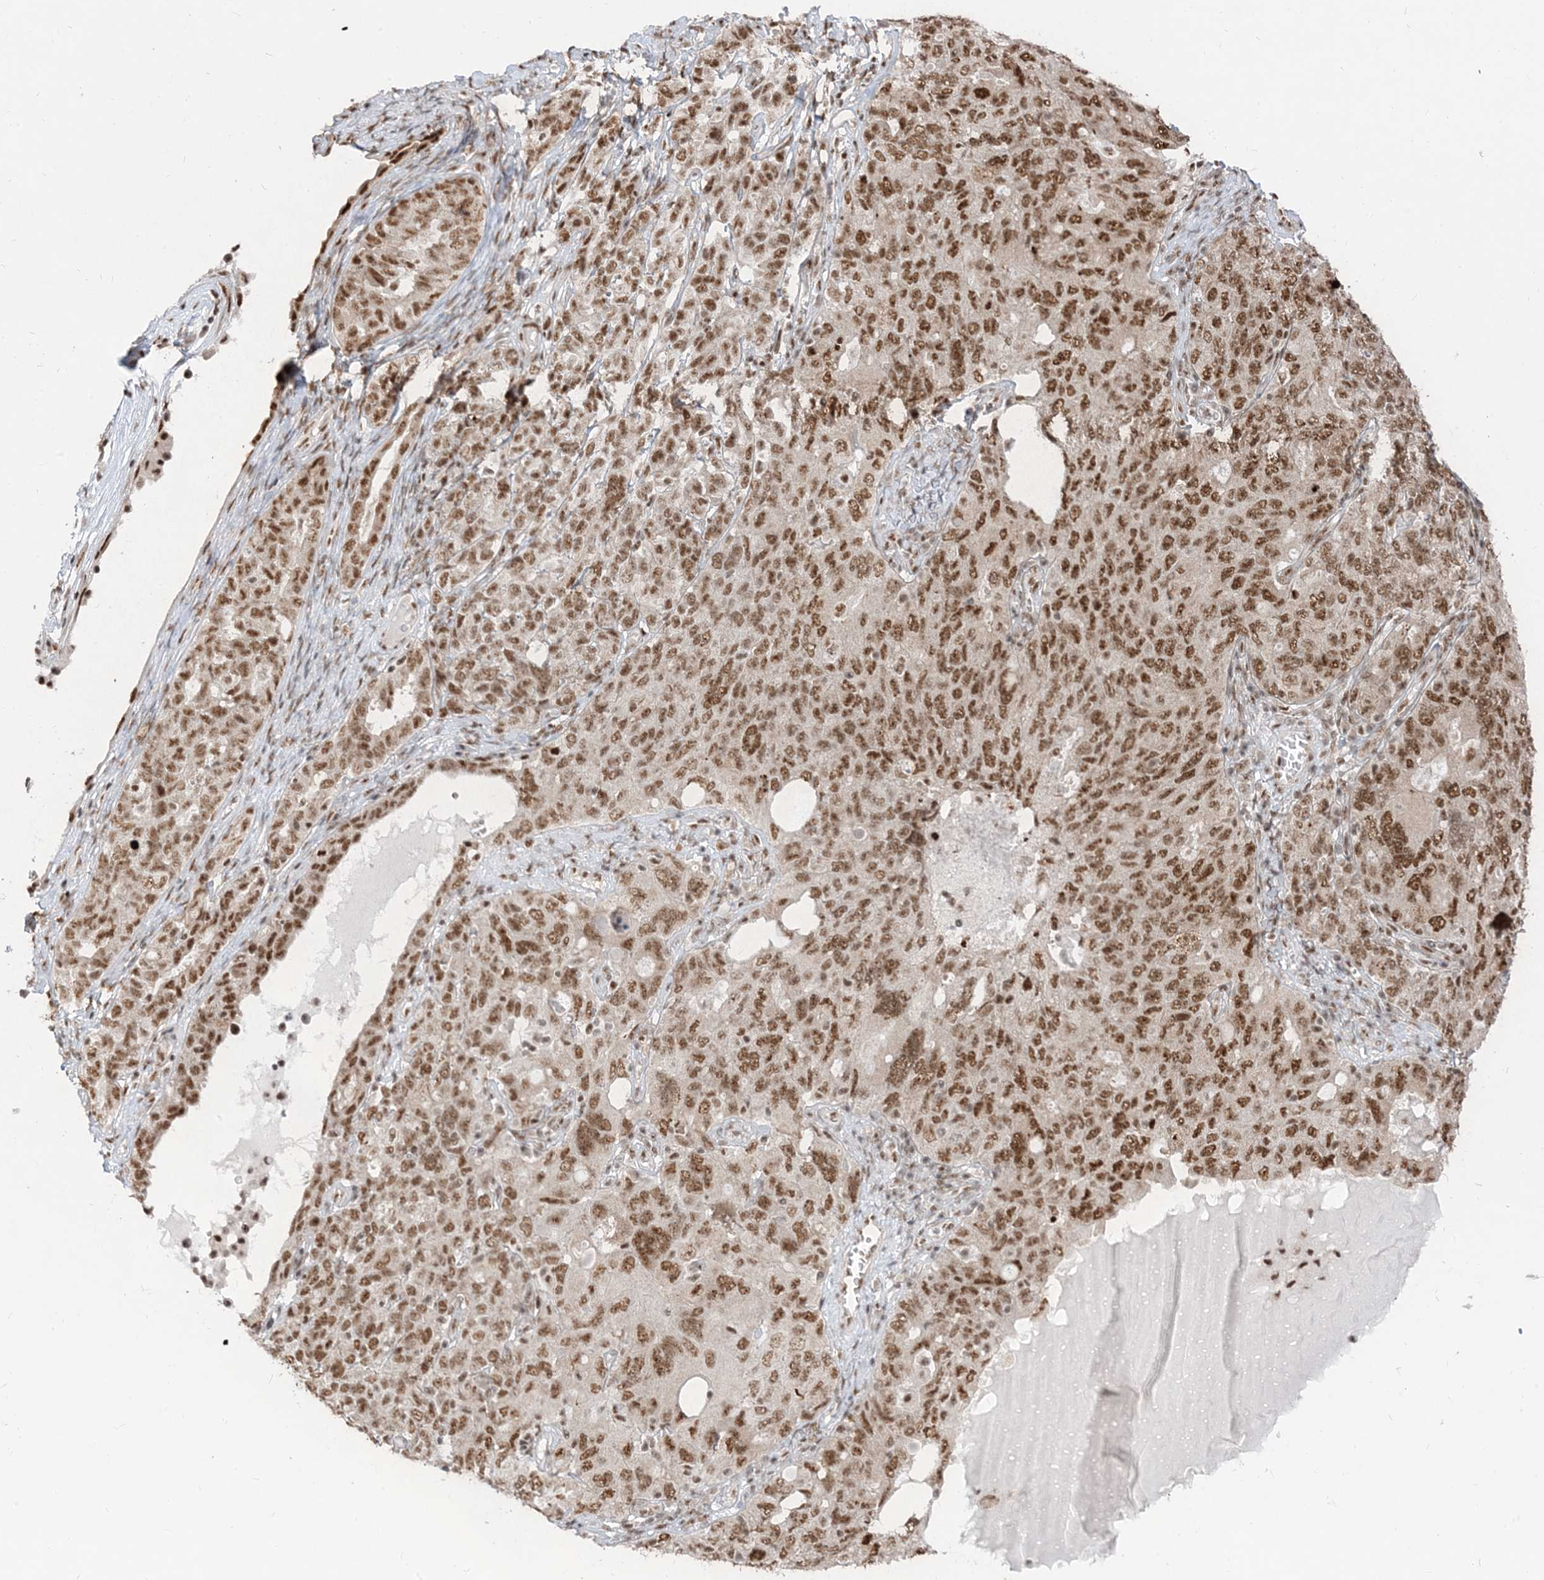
{"staining": {"intensity": "moderate", "quantity": ">75%", "location": "nuclear"}, "tissue": "ovarian cancer", "cell_type": "Tumor cells", "image_type": "cancer", "snomed": [{"axis": "morphology", "description": "Carcinoma, endometroid"}, {"axis": "topography", "description": "Ovary"}], "caption": "A medium amount of moderate nuclear positivity is identified in approximately >75% of tumor cells in ovarian endometroid carcinoma tissue. The protein is shown in brown color, while the nuclei are stained blue.", "gene": "ARGLU1", "patient": {"sex": "female", "age": 62}}